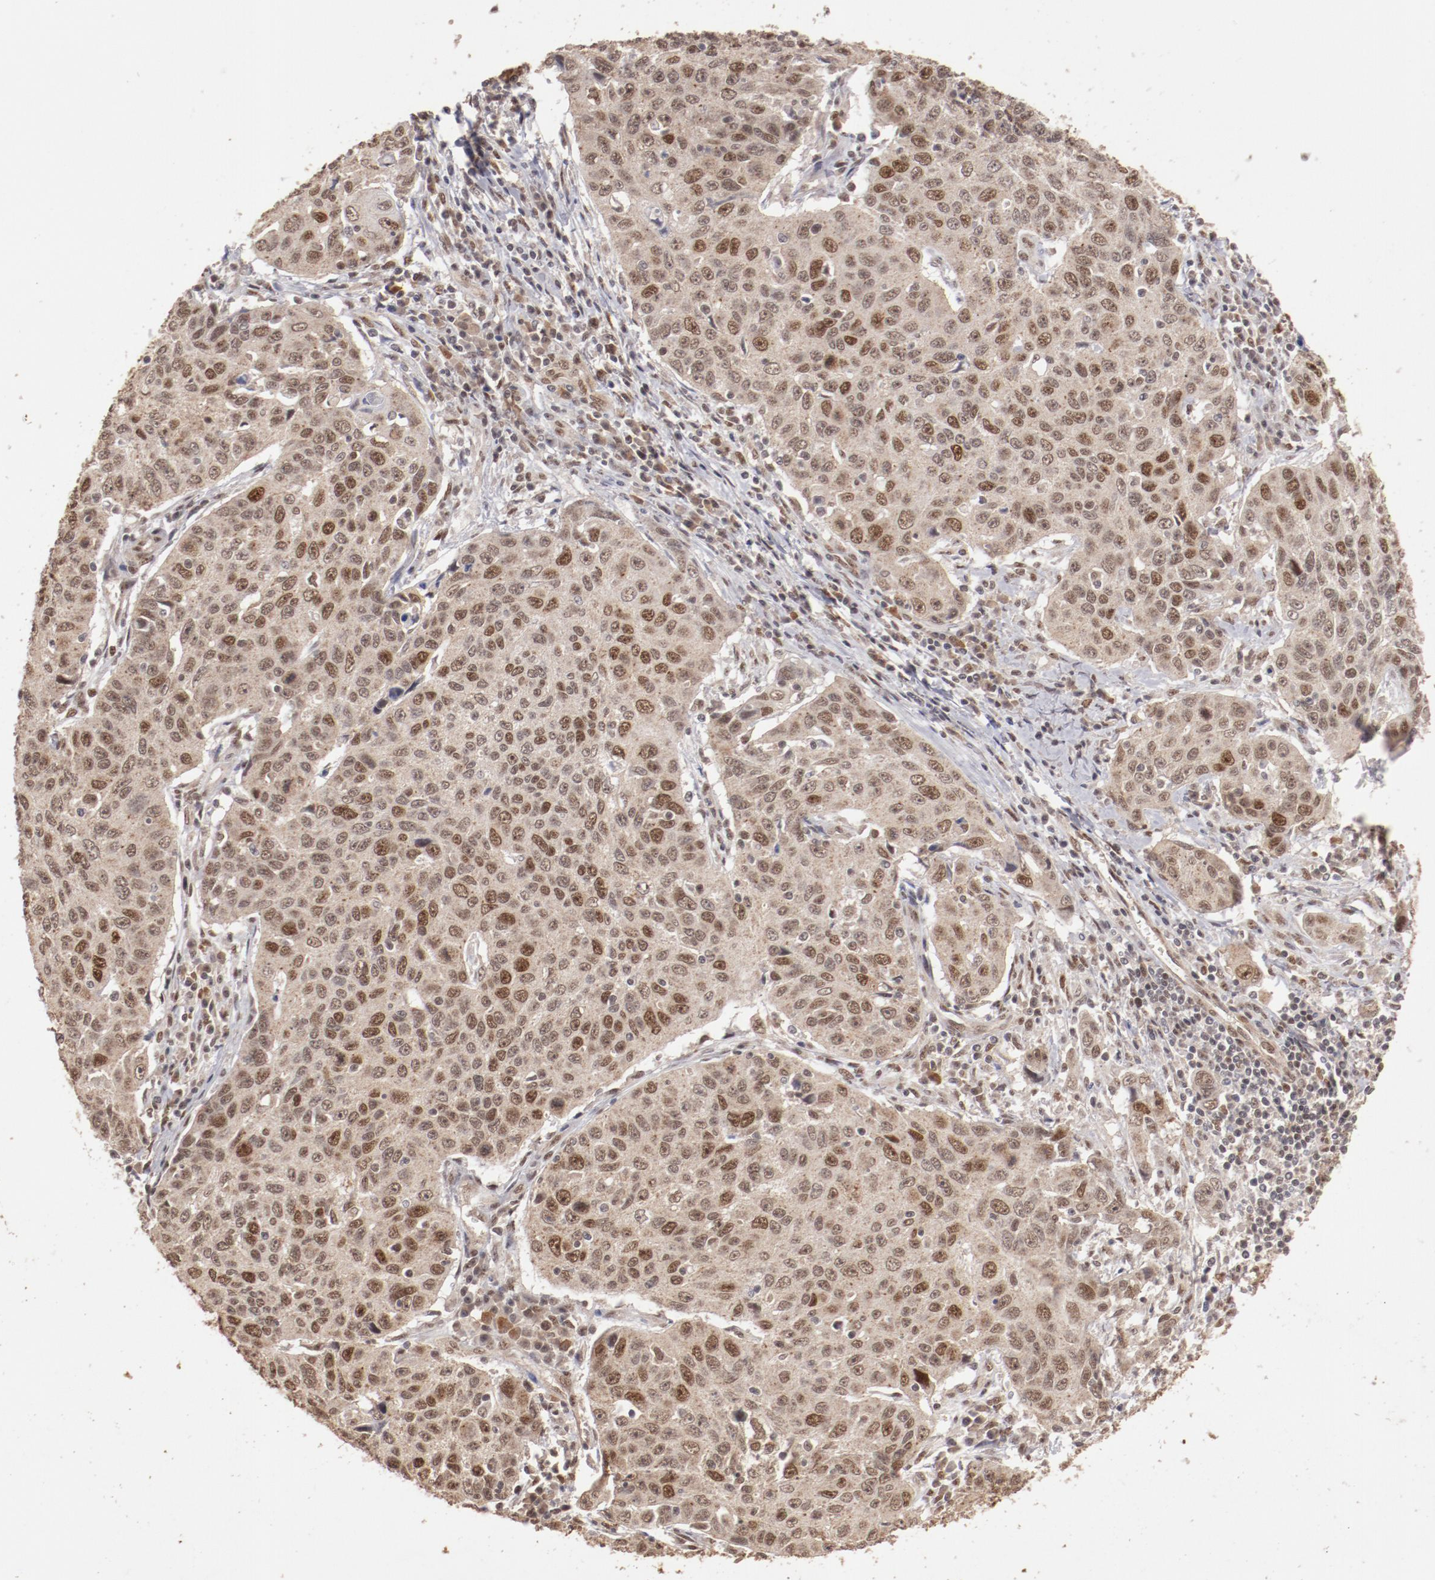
{"staining": {"intensity": "moderate", "quantity": ">75%", "location": "cytoplasmic/membranous,nuclear"}, "tissue": "cervical cancer", "cell_type": "Tumor cells", "image_type": "cancer", "snomed": [{"axis": "morphology", "description": "Squamous cell carcinoma, NOS"}, {"axis": "topography", "description": "Cervix"}], "caption": "Brown immunohistochemical staining in human cervical squamous cell carcinoma exhibits moderate cytoplasmic/membranous and nuclear staining in about >75% of tumor cells.", "gene": "CLOCK", "patient": {"sex": "female", "age": 53}}